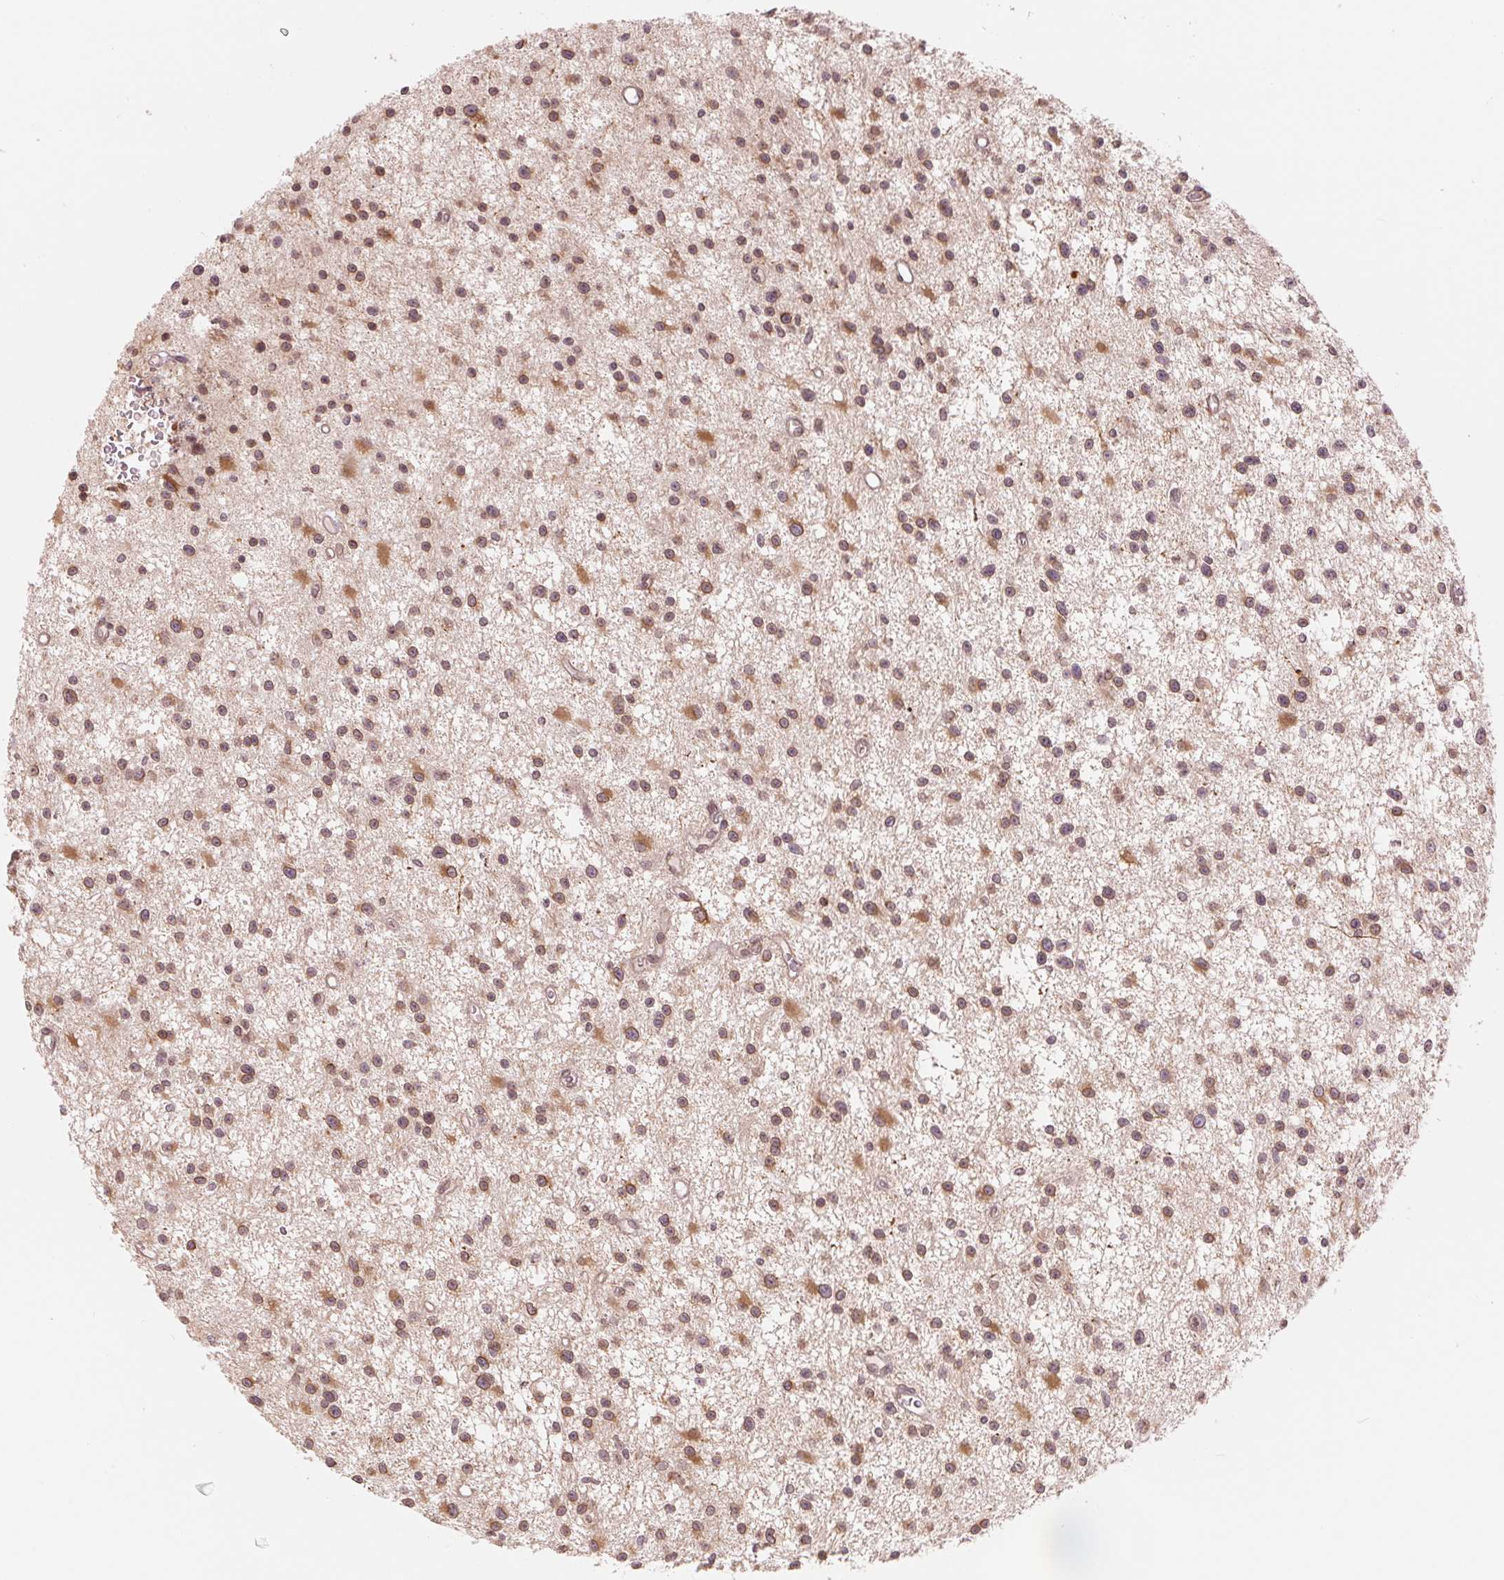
{"staining": {"intensity": "moderate", "quantity": ">75%", "location": "cytoplasmic/membranous"}, "tissue": "glioma", "cell_type": "Tumor cells", "image_type": "cancer", "snomed": [{"axis": "morphology", "description": "Glioma, malignant, Low grade"}, {"axis": "topography", "description": "Brain"}], "caption": "Immunohistochemistry photomicrograph of human malignant glioma (low-grade) stained for a protein (brown), which shows medium levels of moderate cytoplasmic/membranous staining in approximately >75% of tumor cells.", "gene": "TECR", "patient": {"sex": "male", "age": 43}}